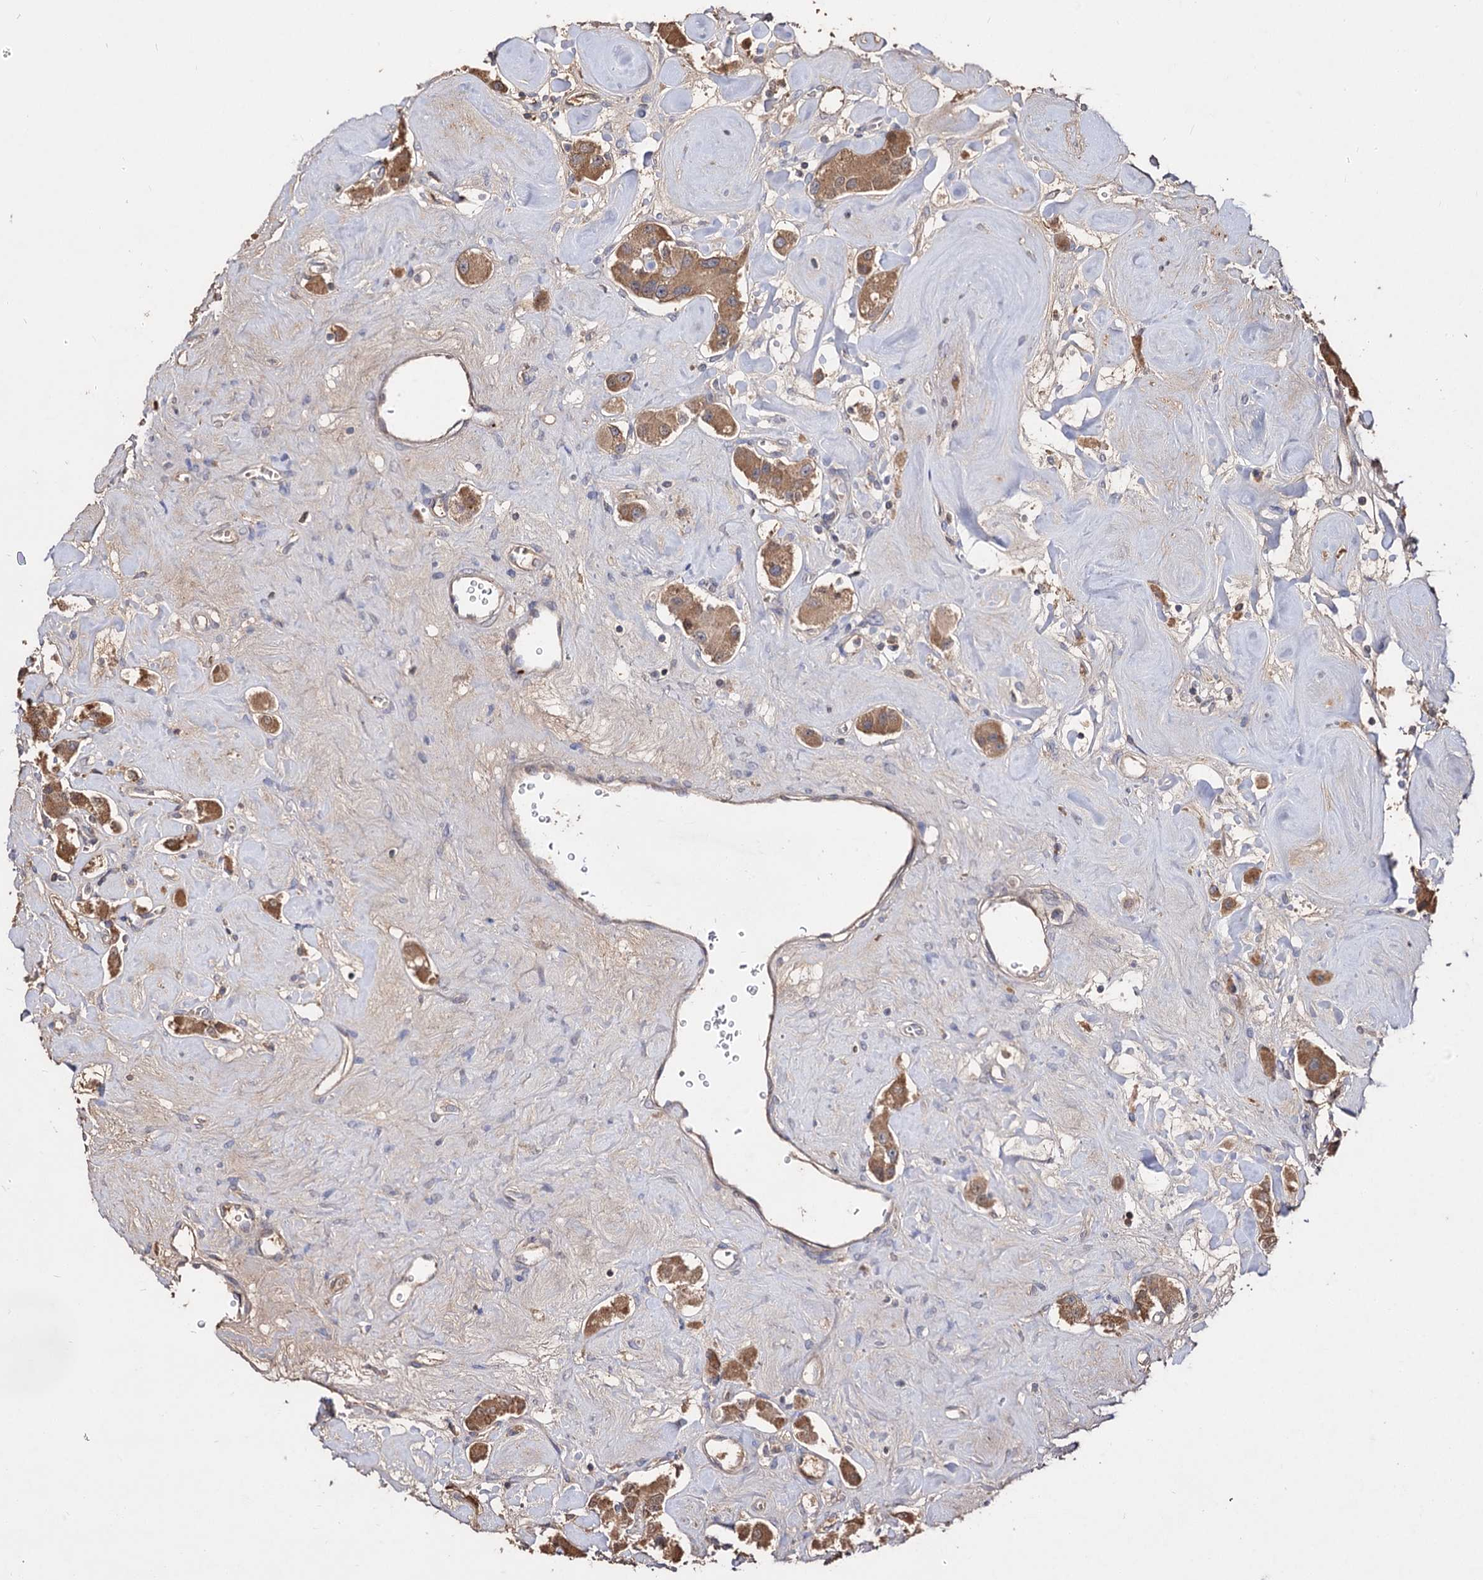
{"staining": {"intensity": "moderate", "quantity": ">75%", "location": "cytoplasmic/membranous"}, "tissue": "carcinoid", "cell_type": "Tumor cells", "image_type": "cancer", "snomed": [{"axis": "morphology", "description": "Carcinoid, malignant, NOS"}, {"axis": "topography", "description": "Pancreas"}], "caption": "Immunohistochemical staining of carcinoid shows medium levels of moderate cytoplasmic/membranous protein expression in approximately >75% of tumor cells. The staining was performed using DAB (3,3'-diaminobenzidine) to visualize the protein expression in brown, while the nuclei were stained in blue with hematoxylin (Magnification: 20x).", "gene": "ARFIP2", "patient": {"sex": "male", "age": 41}}